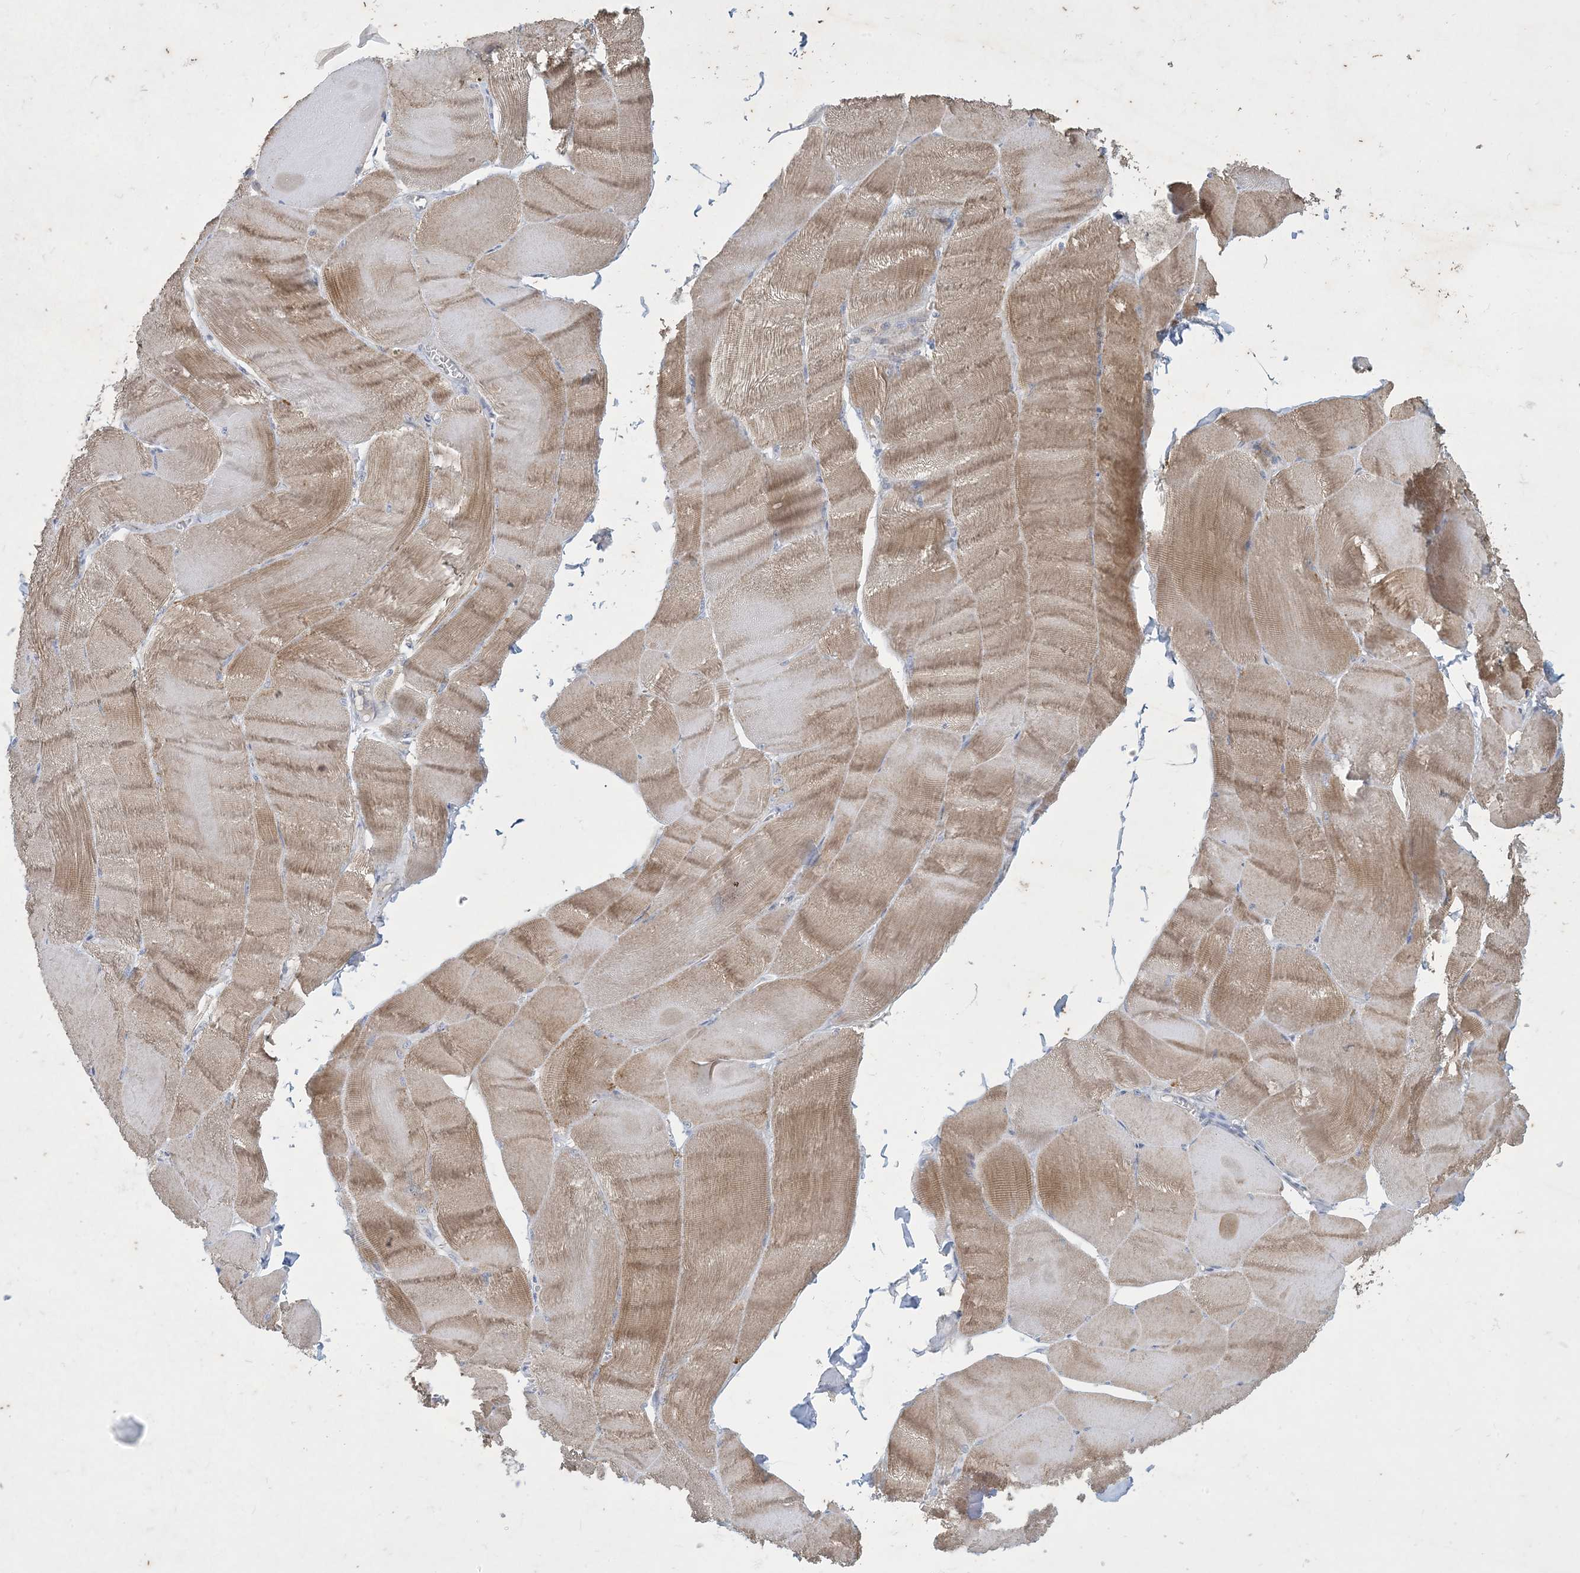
{"staining": {"intensity": "moderate", "quantity": ">75%", "location": "cytoplasmic/membranous"}, "tissue": "skeletal muscle", "cell_type": "Myocytes", "image_type": "normal", "snomed": [{"axis": "morphology", "description": "Normal tissue, NOS"}, {"axis": "morphology", "description": "Basal cell carcinoma"}, {"axis": "topography", "description": "Skeletal muscle"}], "caption": "Immunohistochemical staining of benign skeletal muscle displays moderate cytoplasmic/membranous protein expression in approximately >75% of myocytes.", "gene": "CCDC14", "patient": {"sex": "female", "age": 64}}